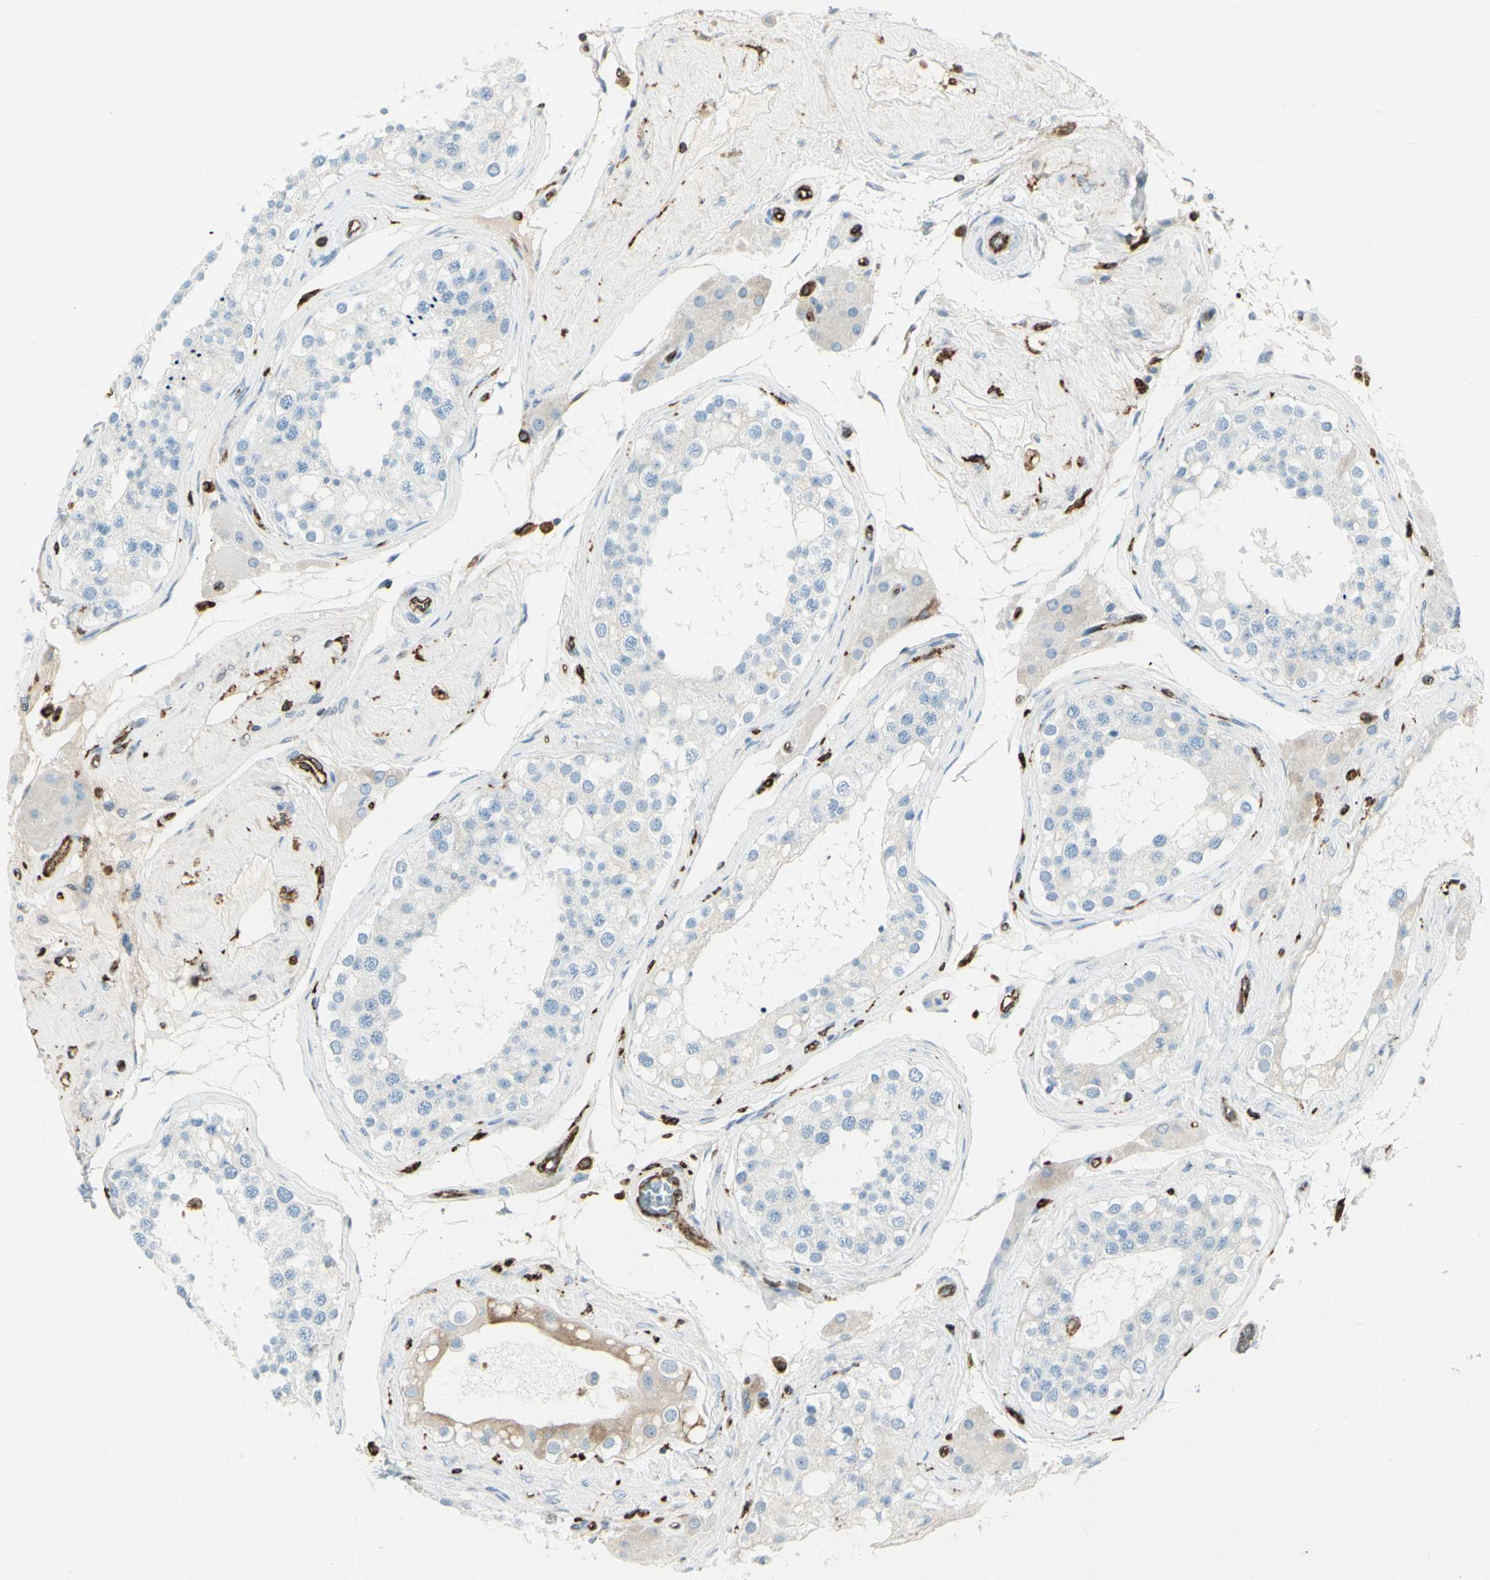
{"staining": {"intensity": "negative", "quantity": "none", "location": "none"}, "tissue": "testis", "cell_type": "Cells in seminiferous ducts", "image_type": "normal", "snomed": [{"axis": "morphology", "description": "Normal tissue, NOS"}, {"axis": "topography", "description": "Testis"}], "caption": "Cells in seminiferous ducts are negative for protein expression in benign human testis. (Stains: DAB (3,3'-diaminobenzidine) immunohistochemistry (IHC) with hematoxylin counter stain, Microscopy: brightfield microscopy at high magnification).", "gene": "CD74", "patient": {"sex": "male", "age": 68}}